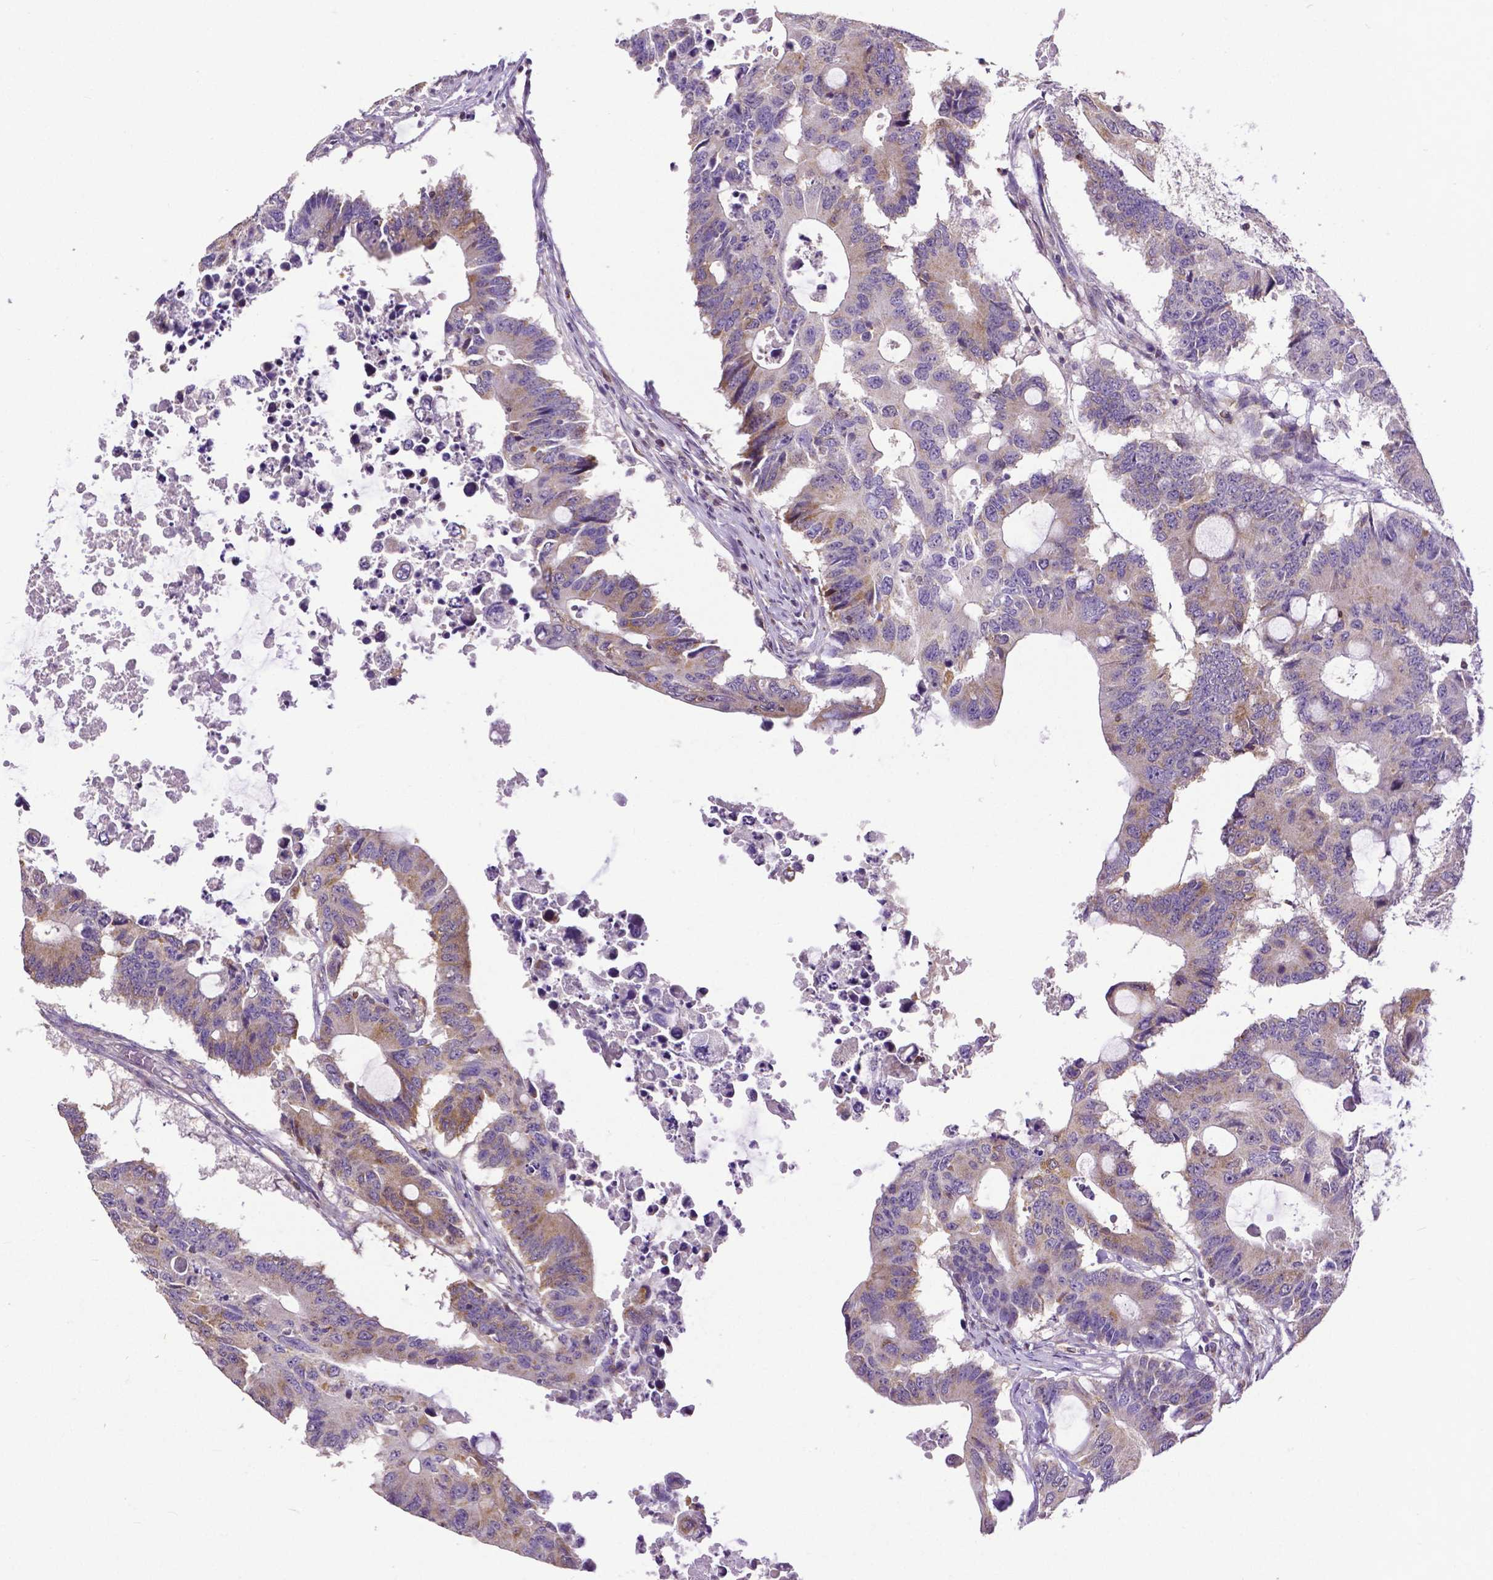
{"staining": {"intensity": "moderate", "quantity": "<25%", "location": "cytoplasmic/membranous"}, "tissue": "colorectal cancer", "cell_type": "Tumor cells", "image_type": "cancer", "snomed": [{"axis": "morphology", "description": "Adenocarcinoma, NOS"}, {"axis": "topography", "description": "Colon"}], "caption": "This photomicrograph exhibits immunohistochemistry staining of human colorectal cancer (adenocarcinoma), with low moderate cytoplasmic/membranous positivity in about <25% of tumor cells.", "gene": "MCL1", "patient": {"sex": "male", "age": 71}}